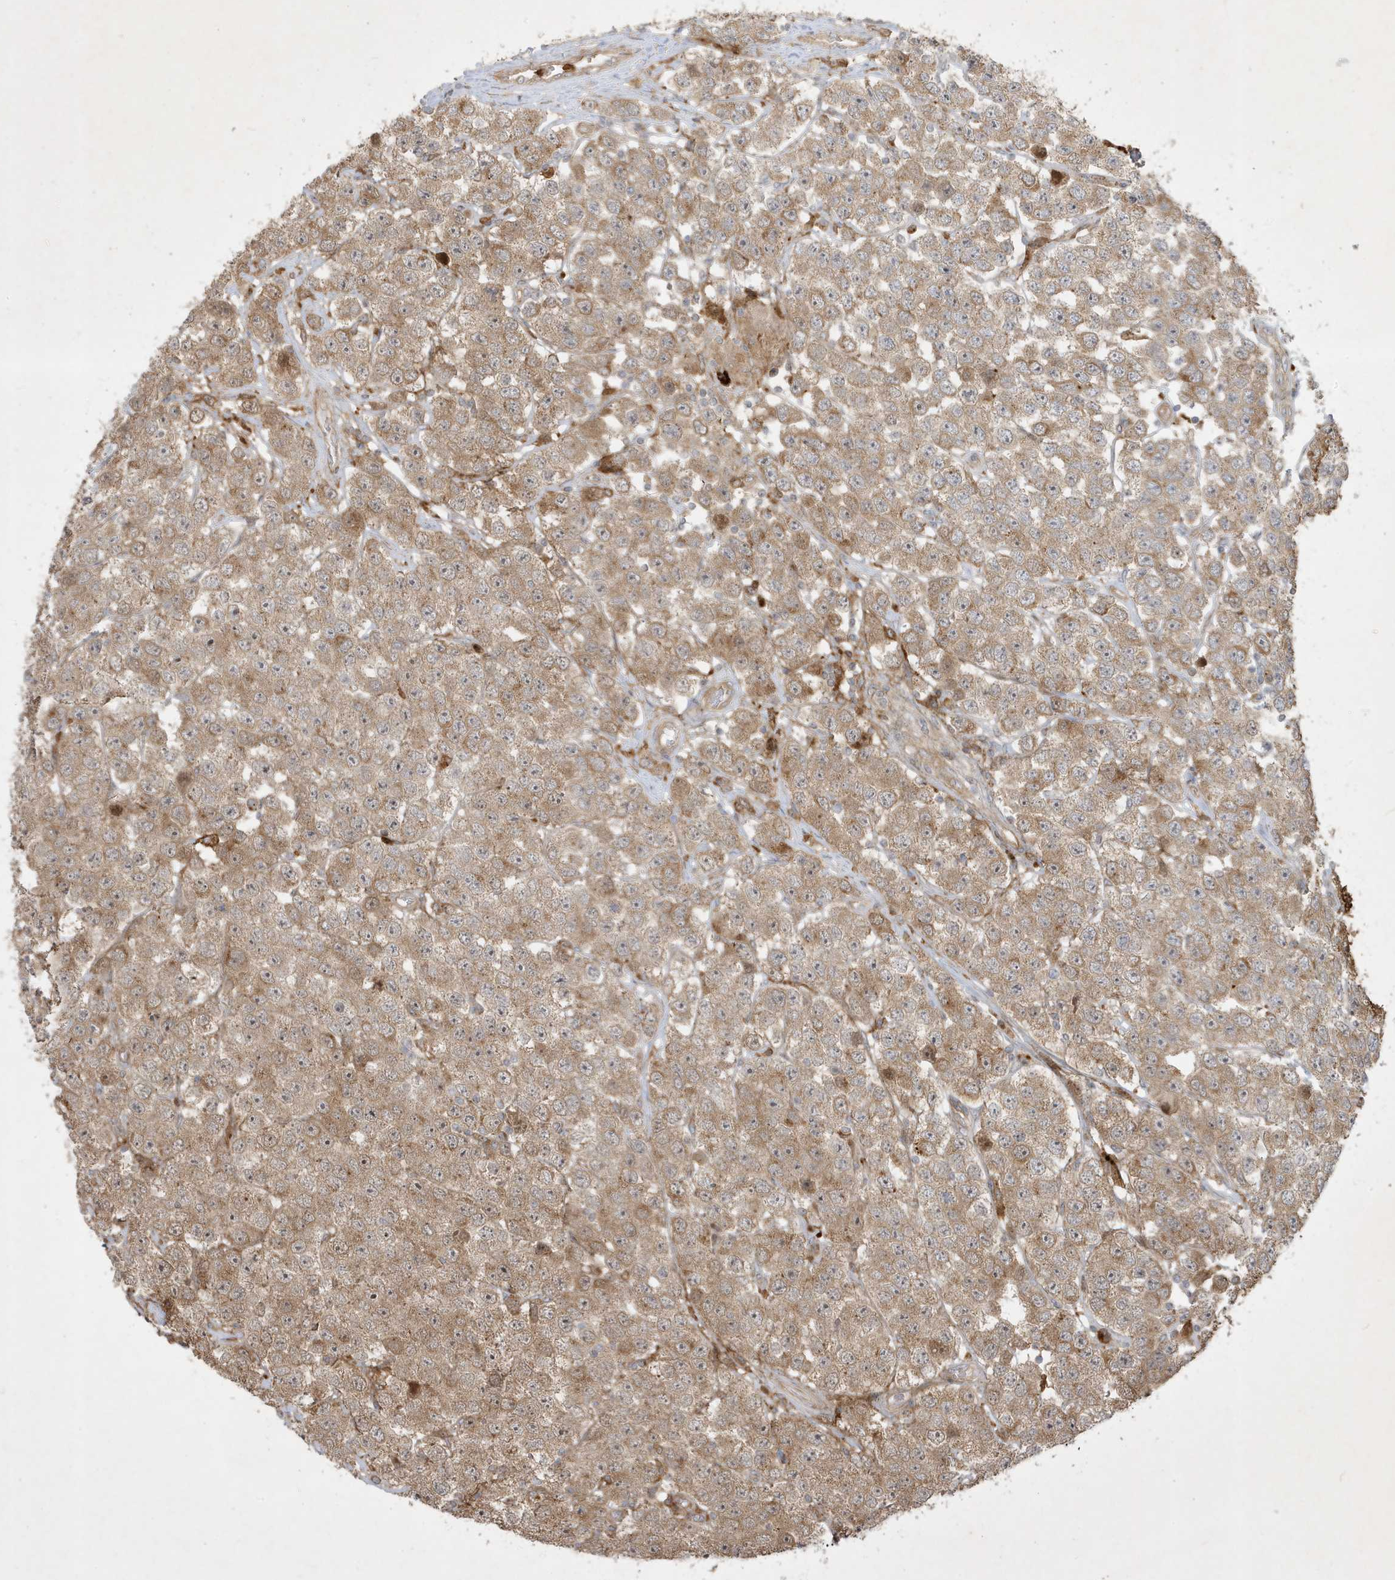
{"staining": {"intensity": "moderate", "quantity": ">75%", "location": "cytoplasmic/membranous"}, "tissue": "testis cancer", "cell_type": "Tumor cells", "image_type": "cancer", "snomed": [{"axis": "morphology", "description": "Seminoma, NOS"}, {"axis": "topography", "description": "Testis"}], "caption": "A medium amount of moderate cytoplasmic/membranous positivity is present in about >75% of tumor cells in seminoma (testis) tissue. Using DAB (brown) and hematoxylin (blue) stains, captured at high magnification using brightfield microscopy.", "gene": "IFT57", "patient": {"sex": "male", "age": 28}}